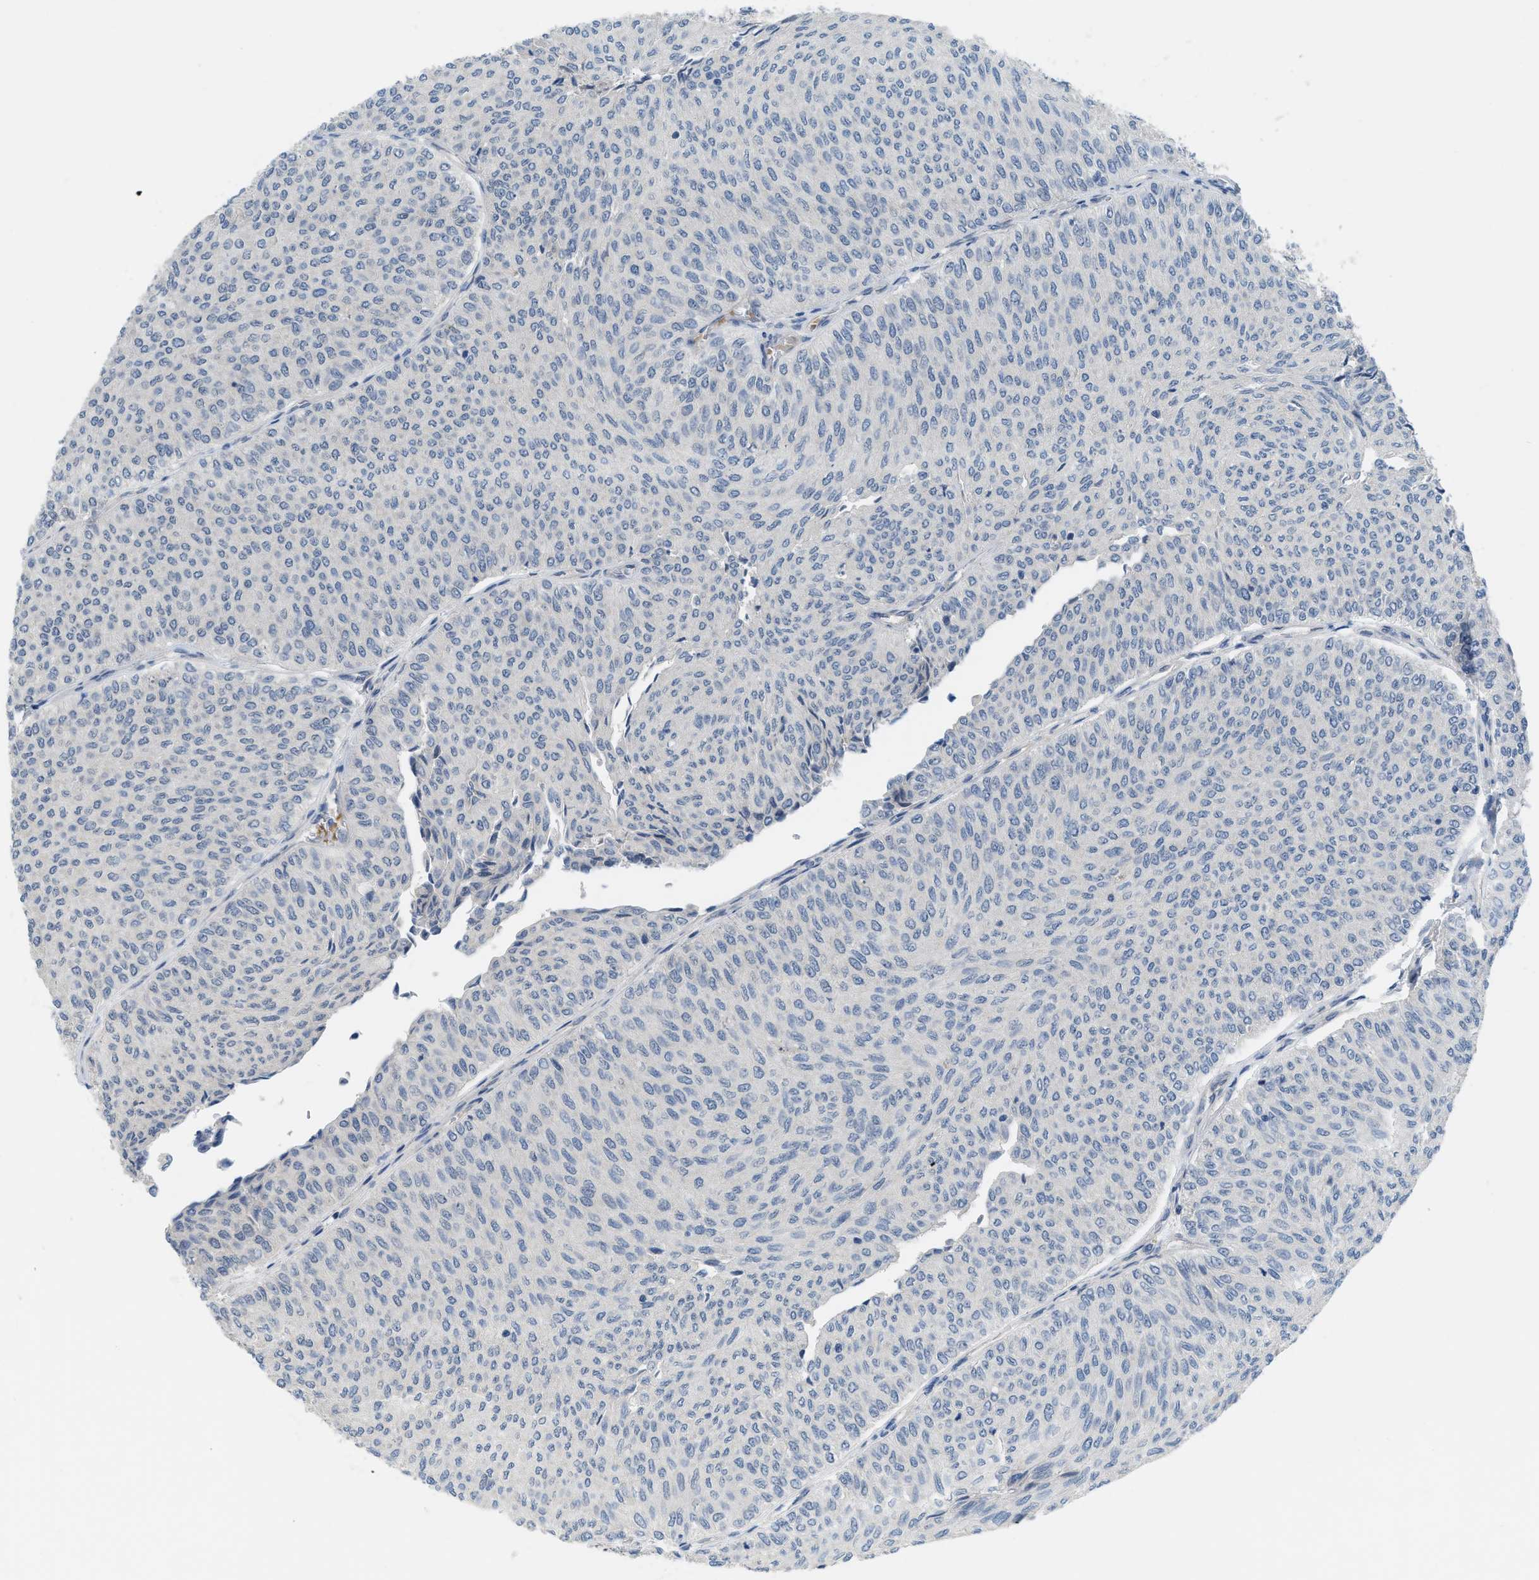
{"staining": {"intensity": "negative", "quantity": "none", "location": "none"}, "tissue": "urothelial cancer", "cell_type": "Tumor cells", "image_type": "cancer", "snomed": [{"axis": "morphology", "description": "Urothelial carcinoma, Low grade"}, {"axis": "topography", "description": "Urinary bladder"}], "caption": "Immunohistochemical staining of urothelial cancer displays no significant positivity in tumor cells. Brightfield microscopy of immunohistochemistry (IHC) stained with DAB (3,3'-diaminobenzidine) (brown) and hematoxylin (blue), captured at high magnification.", "gene": "TNFAIP1", "patient": {"sex": "male", "age": 78}}